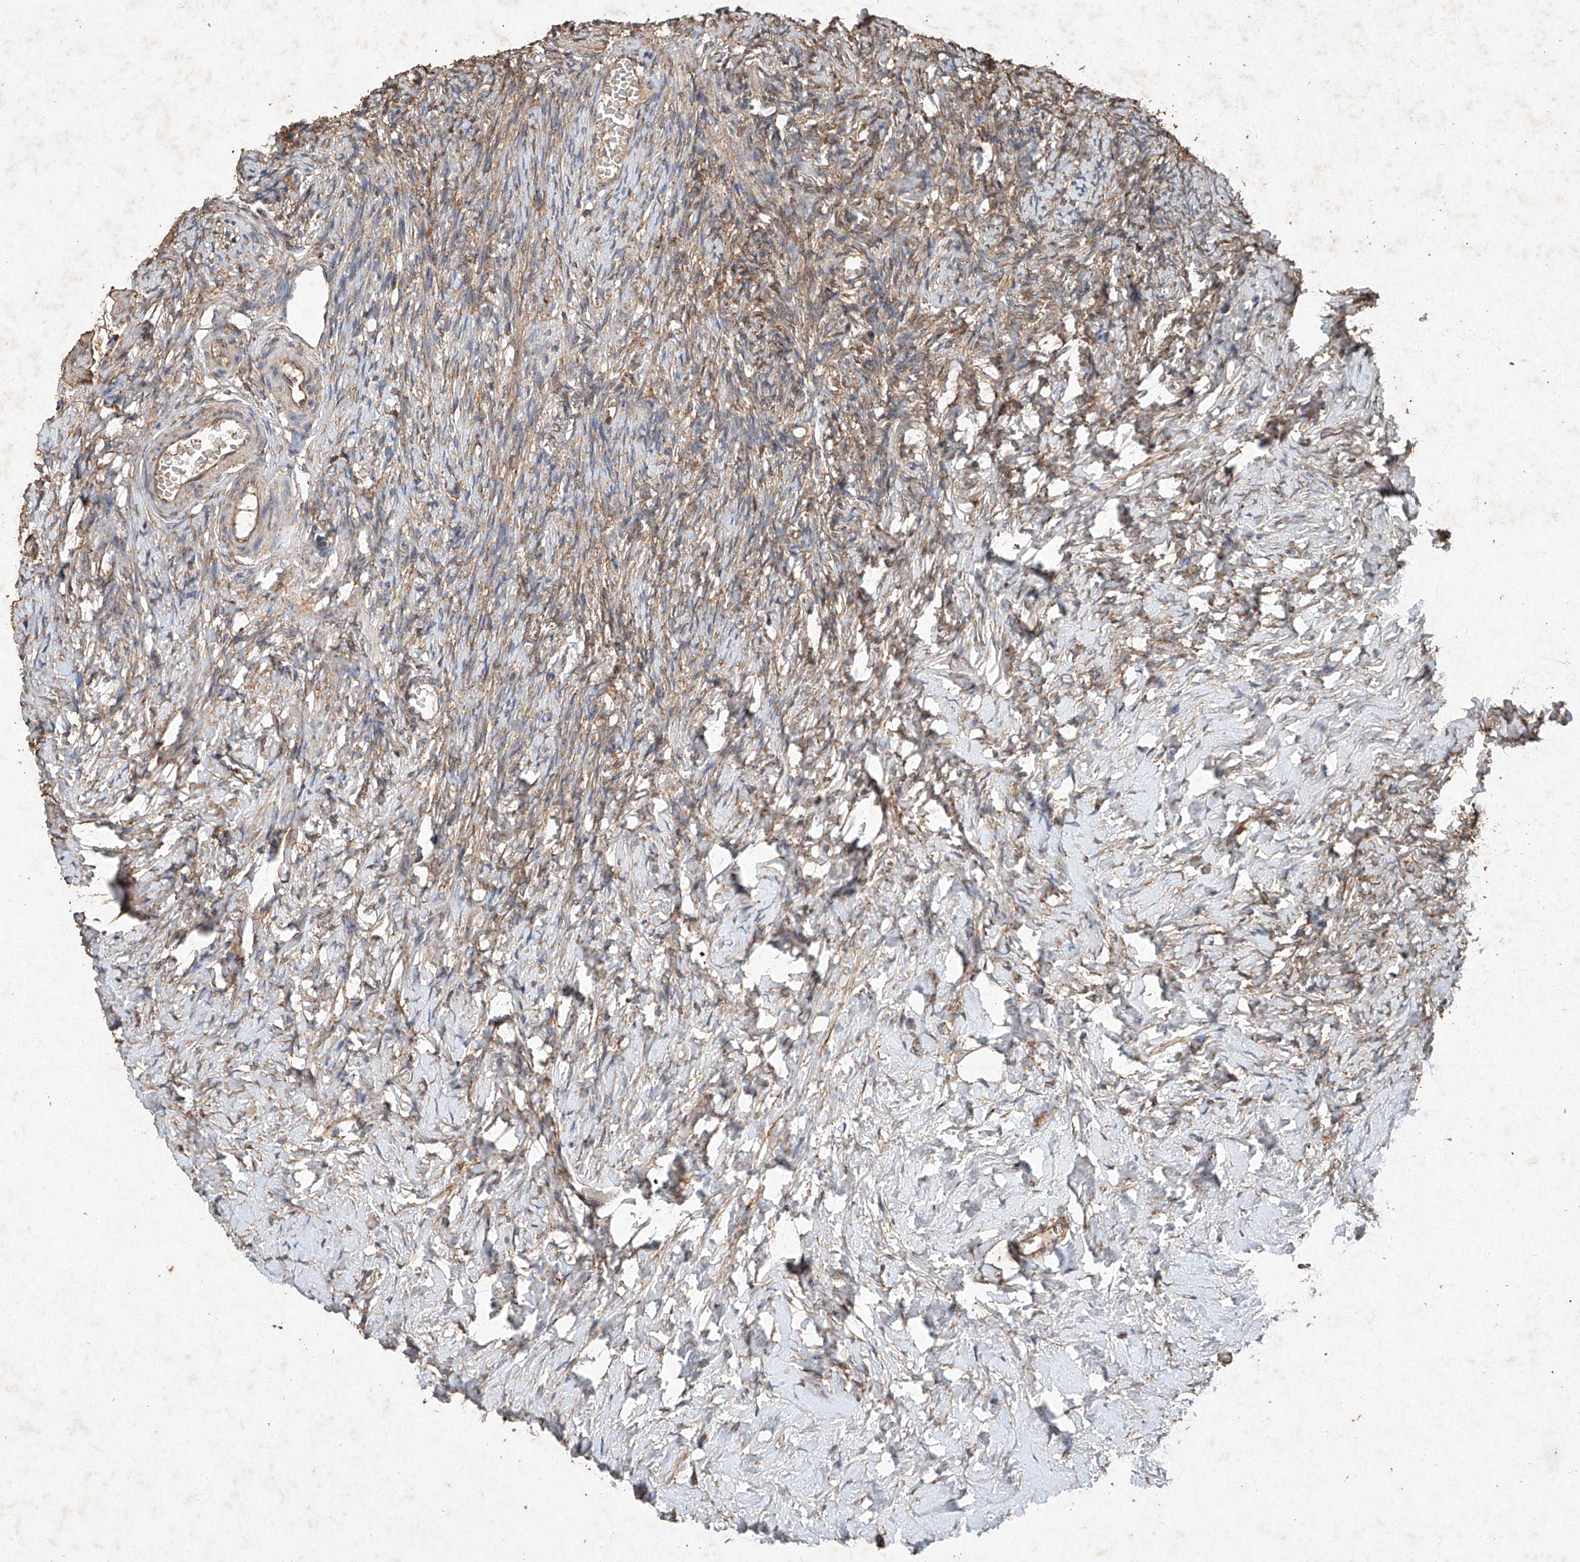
{"staining": {"intensity": "weak", "quantity": "25%-75%", "location": "cytoplasmic/membranous"}, "tissue": "ovary", "cell_type": "Ovarian stroma cells", "image_type": "normal", "snomed": [{"axis": "morphology", "description": "Normal tissue, NOS"}, {"axis": "topography", "description": "Ovary"}], "caption": "Protein staining shows weak cytoplasmic/membranous positivity in about 25%-75% of ovarian stroma cells in benign ovary. The staining is performed using DAB (3,3'-diaminobenzidine) brown chromogen to label protein expression. The nuclei are counter-stained blue using hematoxylin.", "gene": "STK3", "patient": {"sex": "female", "age": 27}}